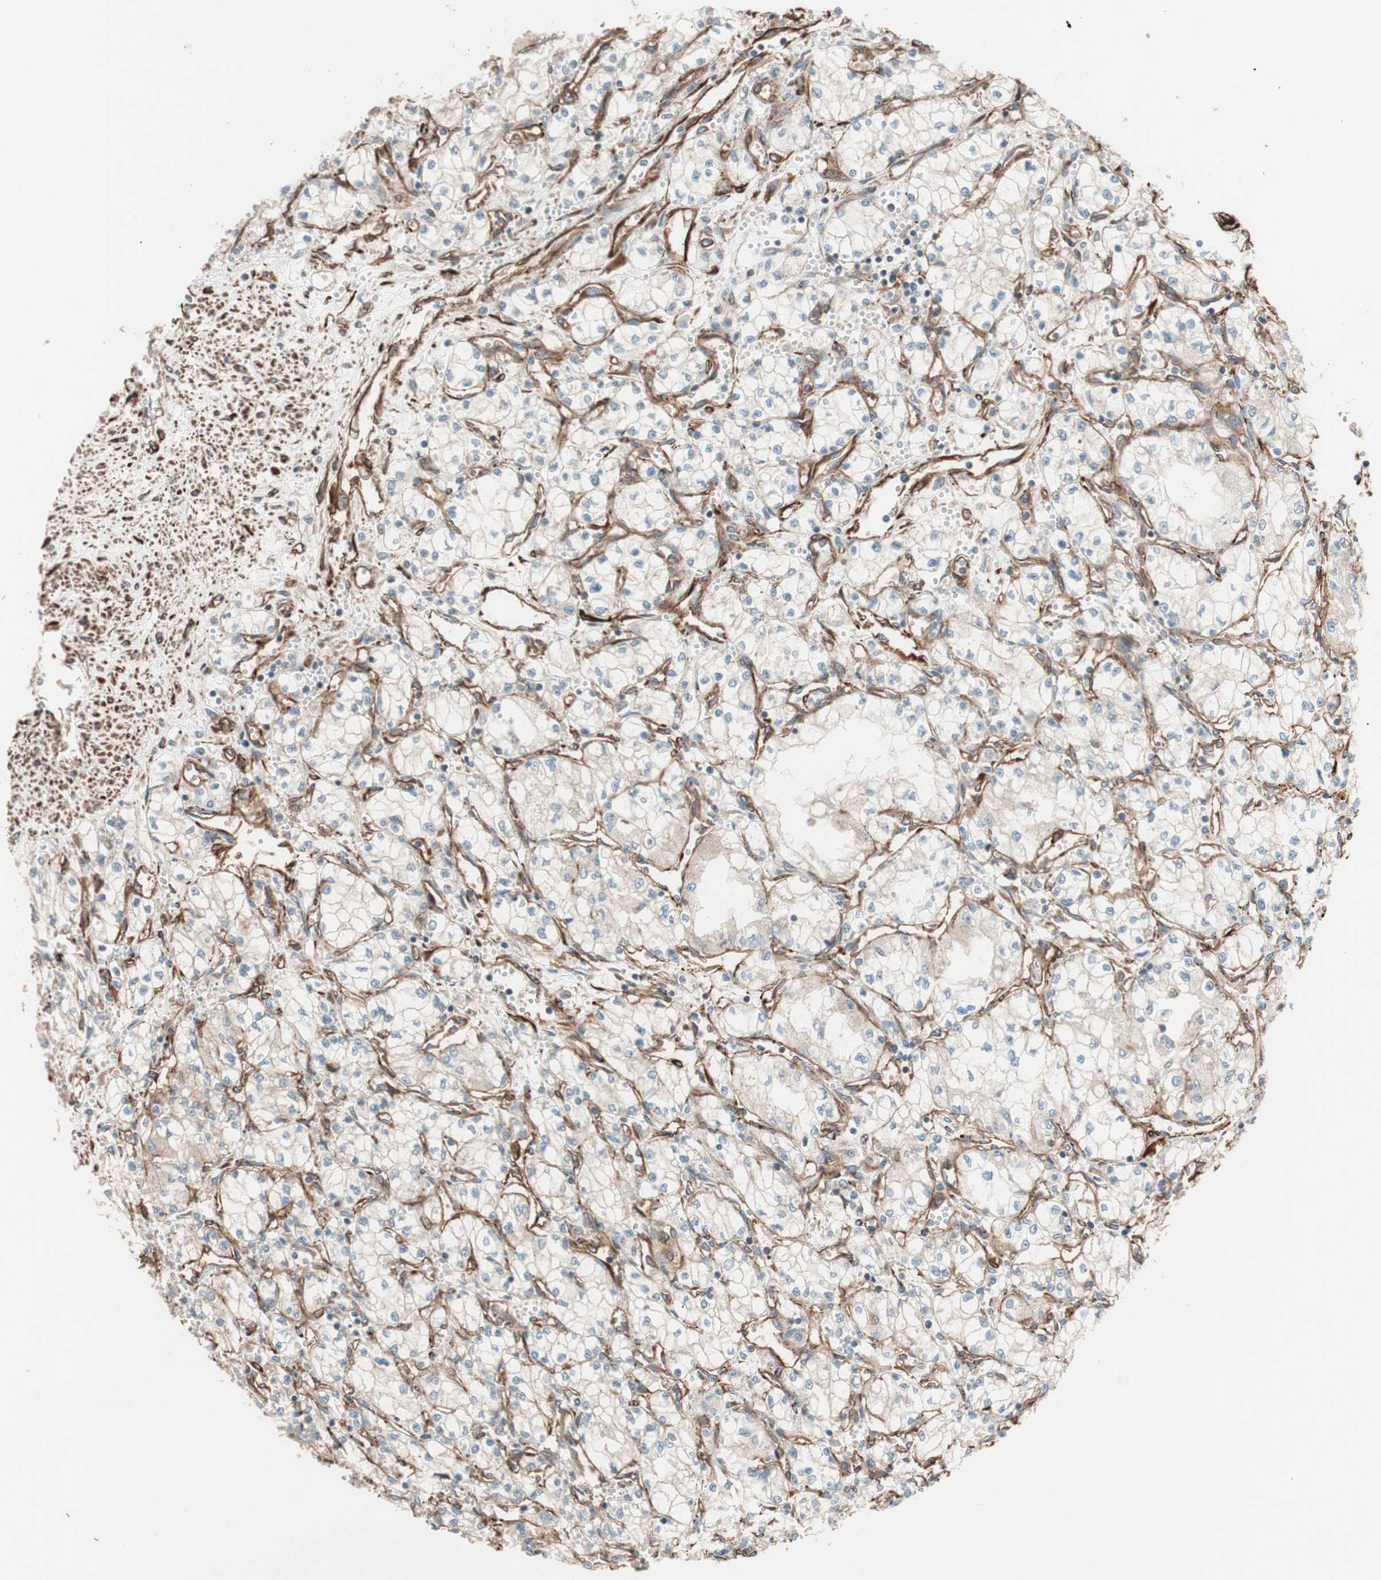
{"staining": {"intensity": "weak", "quantity": "25%-75%", "location": "cytoplasmic/membranous"}, "tissue": "renal cancer", "cell_type": "Tumor cells", "image_type": "cancer", "snomed": [{"axis": "morphology", "description": "Normal tissue, NOS"}, {"axis": "morphology", "description": "Adenocarcinoma, NOS"}, {"axis": "topography", "description": "Kidney"}], "caption": "Weak cytoplasmic/membranous staining for a protein is identified in approximately 25%-75% of tumor cells of renal cancer using immunohistochemistry (IHC).", "gene": "GPSM2", "patient": {"sex": "male", "age": 59}}